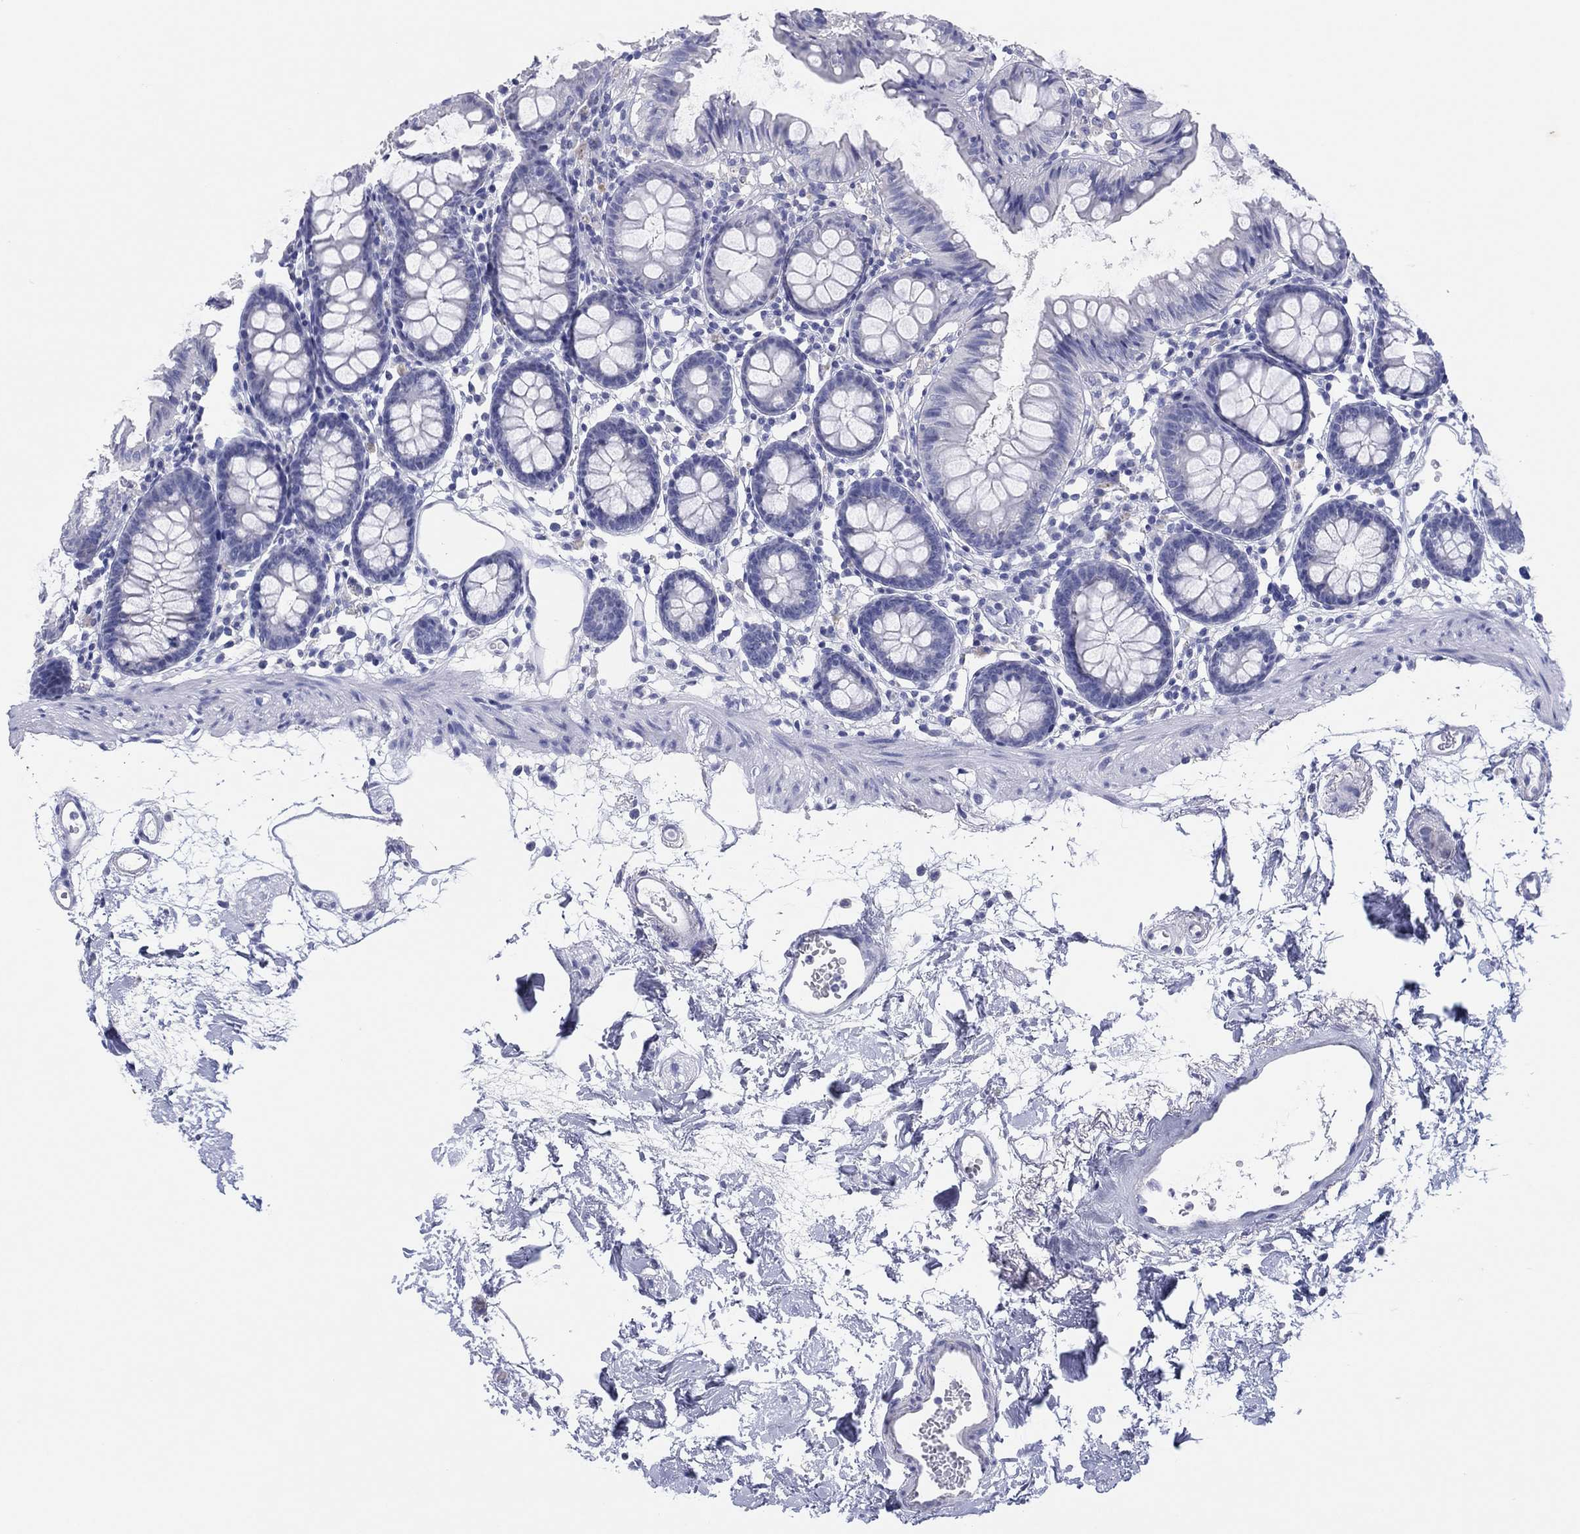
{"staining": {"intensity": "negative", "quantity": "none", "location": "none"}, "tissue": "colon", "cell_type": "Endothelial cells", "image_type": "normal", "snomed": [{"axis": "morphology", "description": "Normal tissue, NOS"}, {"axis": "topography", "description": "Colon"}], "caption": "Immunohistochemical staining of benign colon shows no significant expression in endothelial cells. (DAB (3,3'-diaminobenzidine) immunohistochemistry (IHC) visualized using brightfield microscopy, high magnification).", "gene": "ERICH3", "patient": {"sex": "female", "age": 84}}